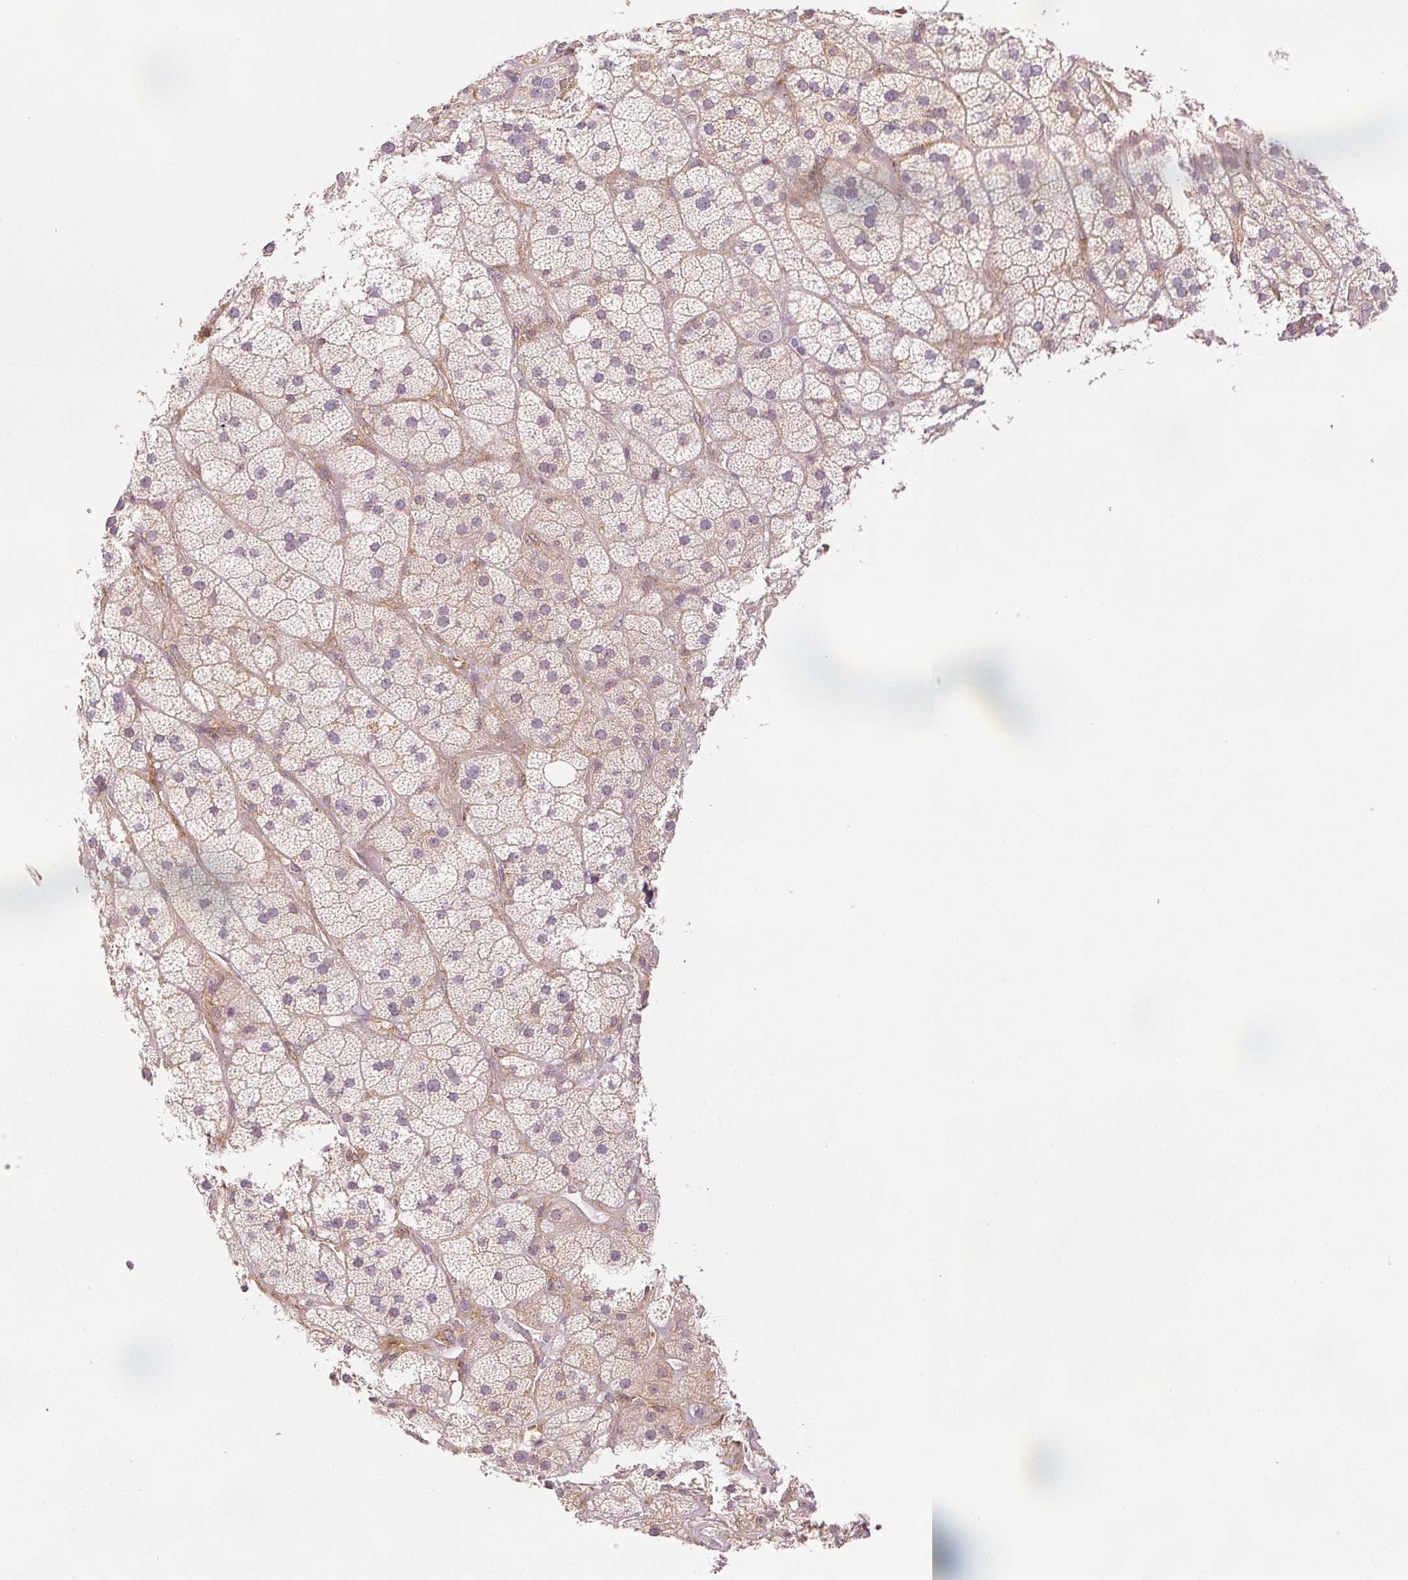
{"staining": {"intensity": "weak", "quantity": "<25%", "location": "cytoplasmic/membranous"}, "tissue": "adrenal gland", "cell_type": "Glandular cells", "image_type": "normal", "snomed": [{"axis": "morphology", "description": "Normal tissue, NOS"}, {"axis": "topography", "description": "Adrenal gland"}], "caption": "Adrenal gland stained for a protein using IHC demonstrates no expression glandular cells.", "gene": "DIAPH2", "patient": {"sex": "male", "age": 57}}